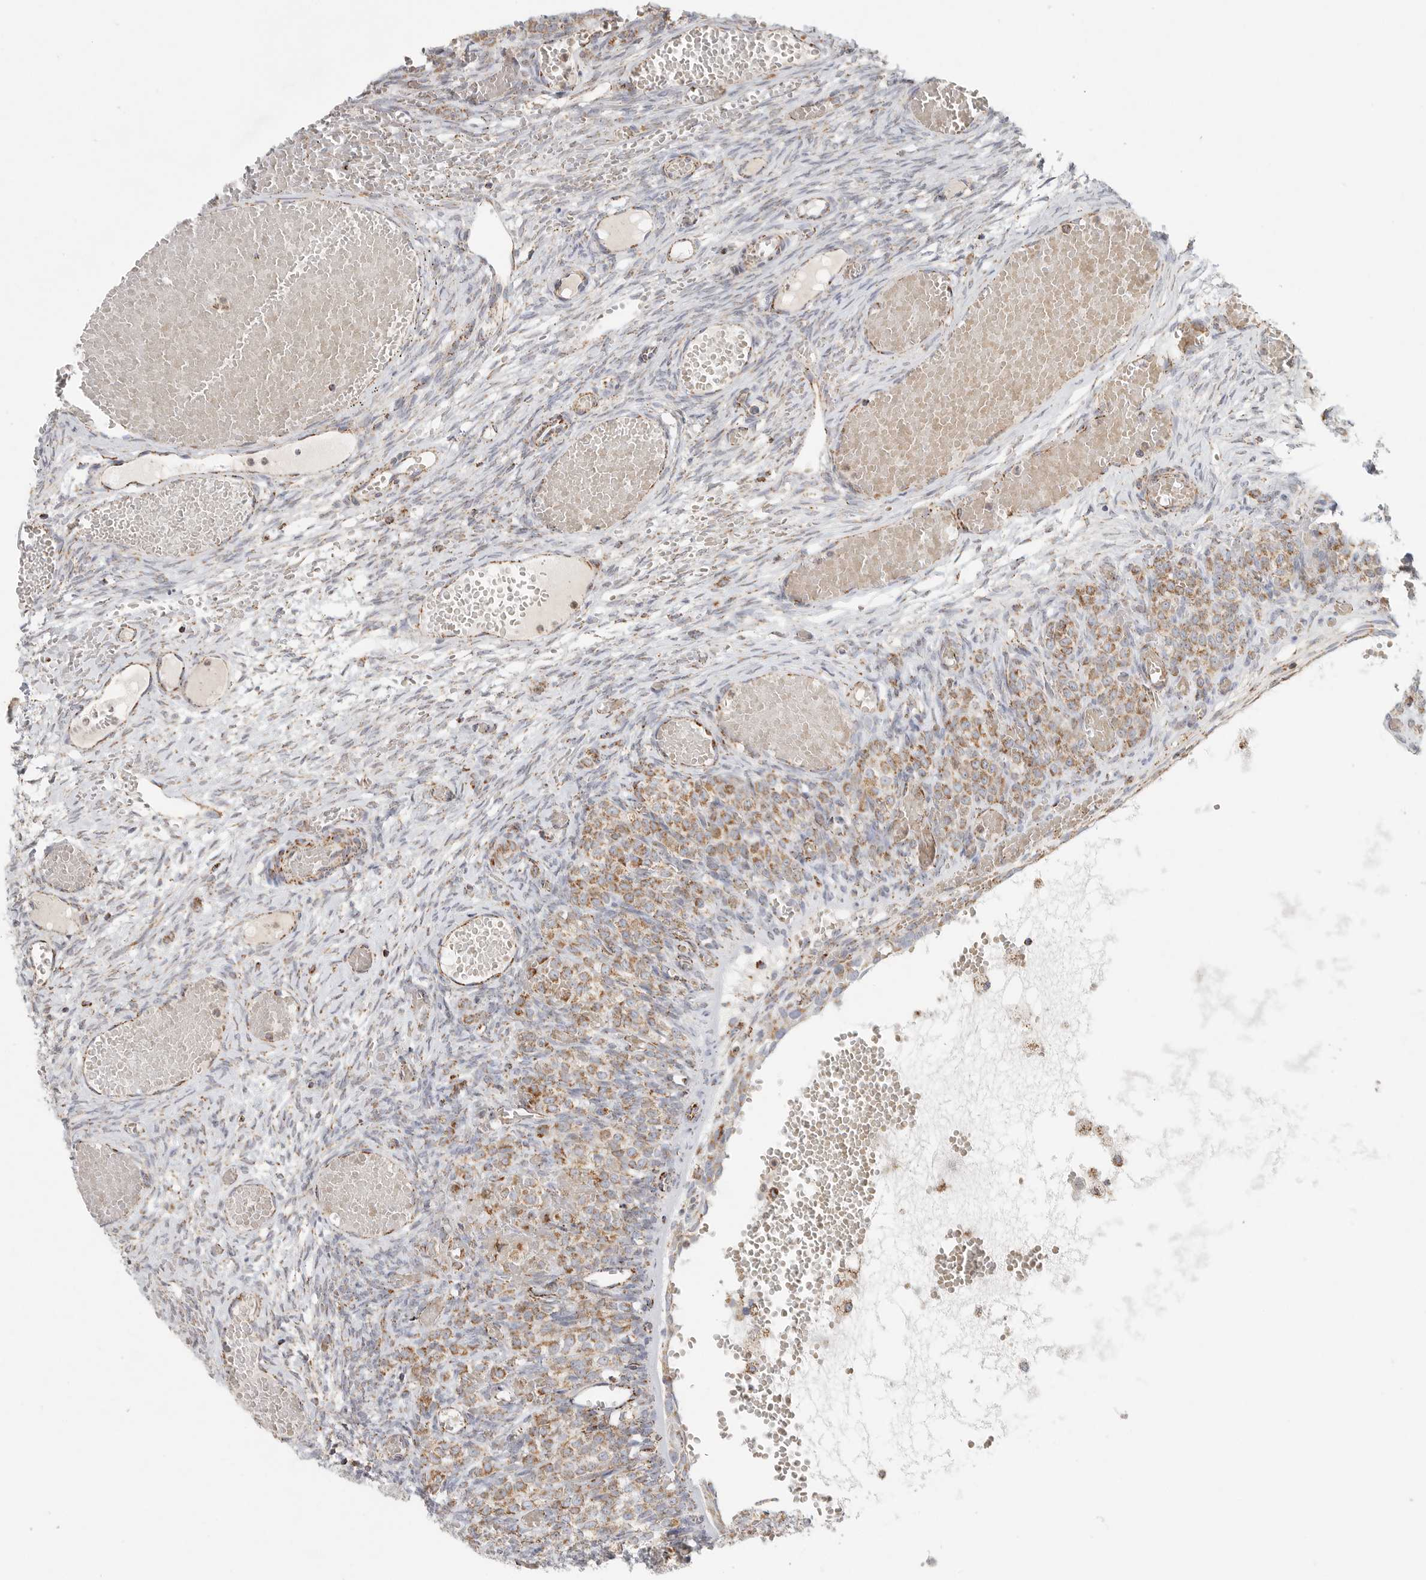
{"staining": {"intensity": "negative", "quantity": "none", "location": "none"}, "tissue": "ovary", "cell_type": "Ovarian stroma cells", "image_type": "normal", "snomed": [{"axis": "morphology", "description": "Adenocarcinoma, NOS"}, {"axis": "topography", "description": "Endometrium"}], "caption": "The histopathology image reveals no significant expression in ovarian stroma cells of ovary.", "gene": "SLC25A26", "patient": {"sex": "female", "age": 32}}